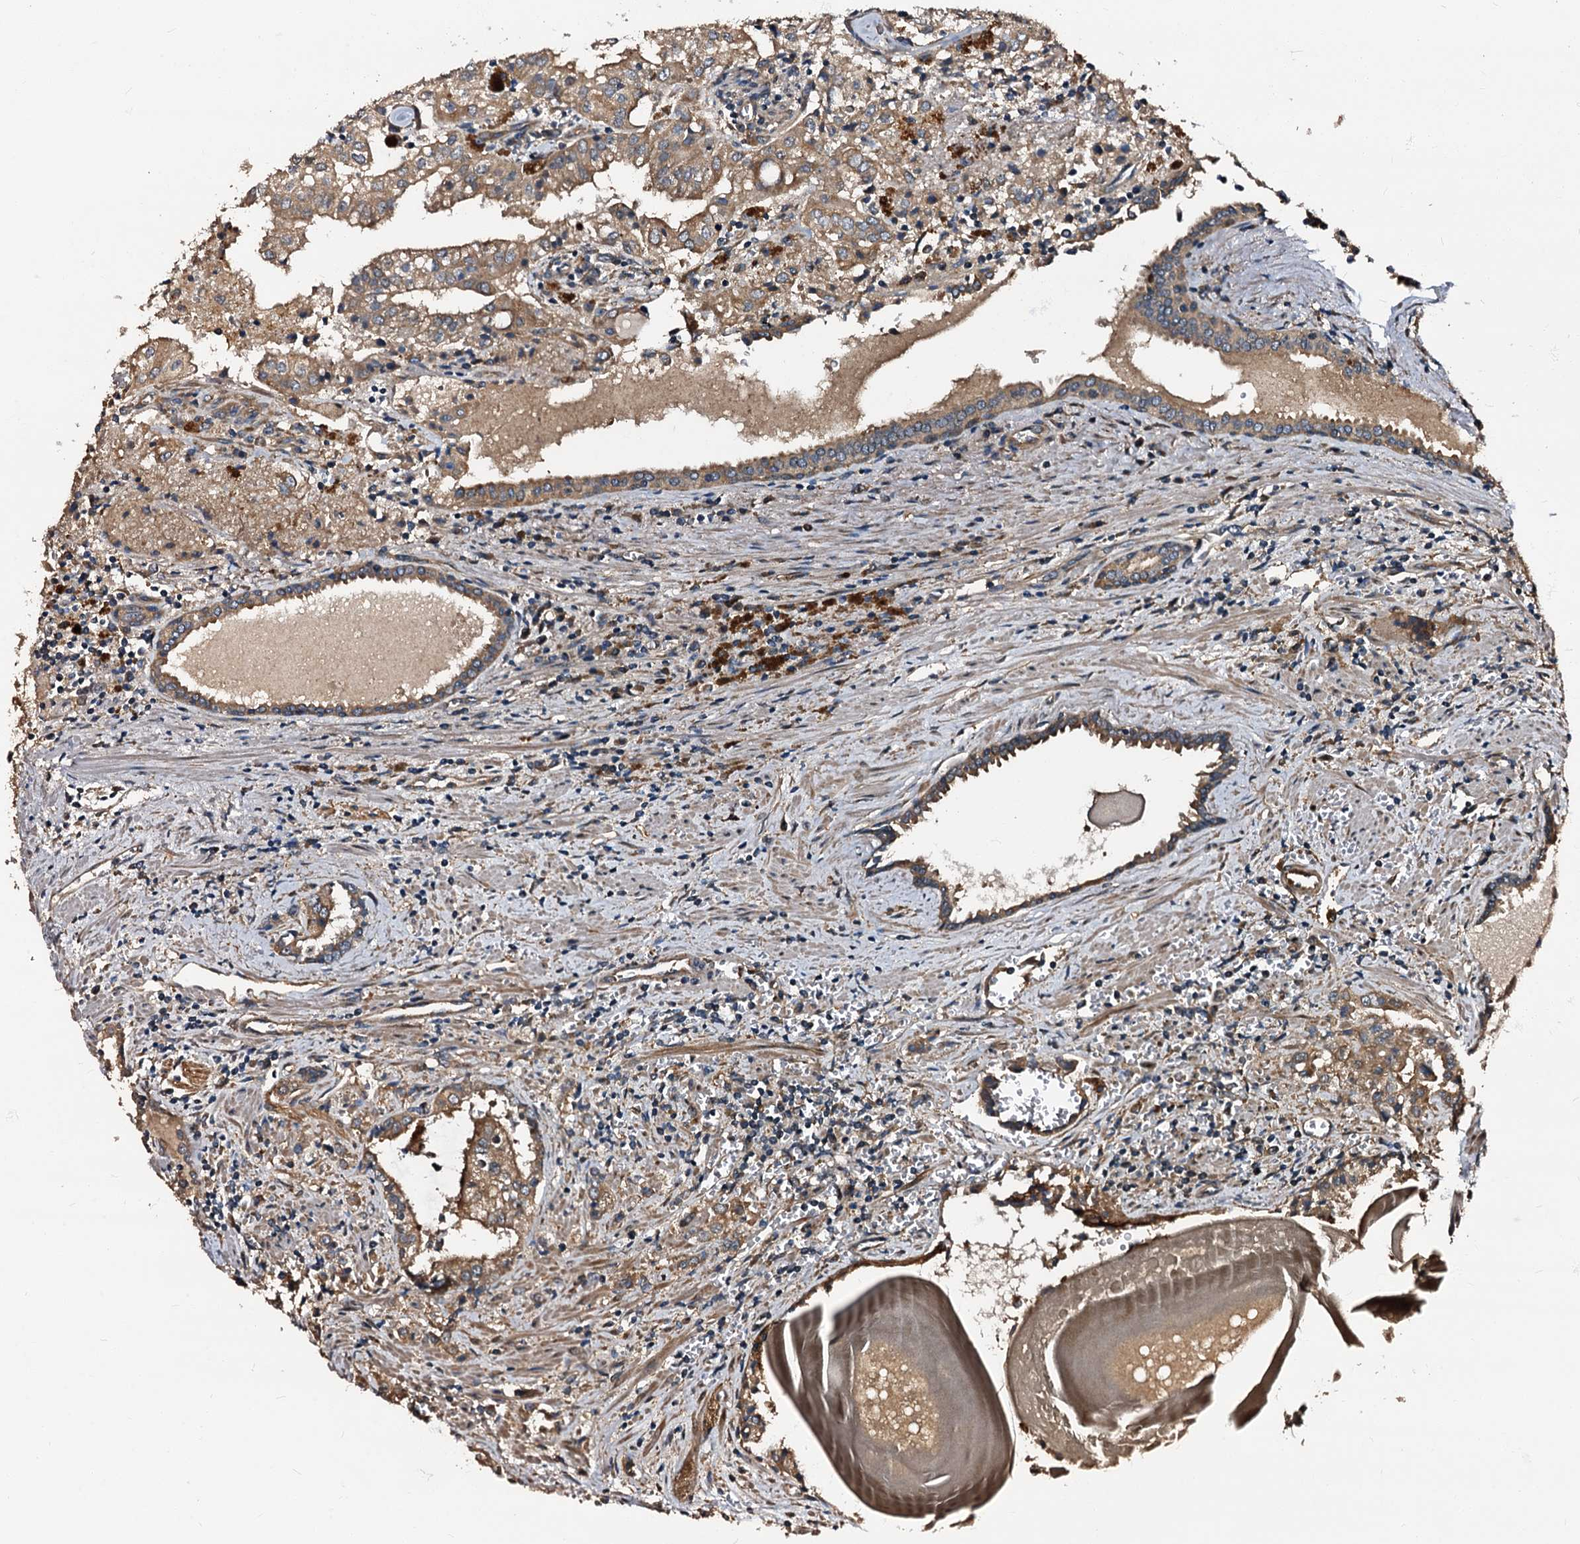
{"staining": {"intensity": "moderate", "quantity": ">75%", "location": "cytoplasmic/membranous"}, "tissue": "prostate cancer", "cell_type": "Tumor cells", "image_type": "cancer", "snomed": [{"axis": "morphology", "description": "Adenocarcinoma, High grade"}, {"axis": "topography", "description": "Prostate"}], "caption": "Immunohistochemistry (IHC) histopathology image of human prostate cancer stained for a protein (brown), which reveals medium levels of moderate cytoplasmic/membranous staining in about >75% of tumor cells.", "gene": "PEX5", "patient": {"sex": "male", "age": 68}}